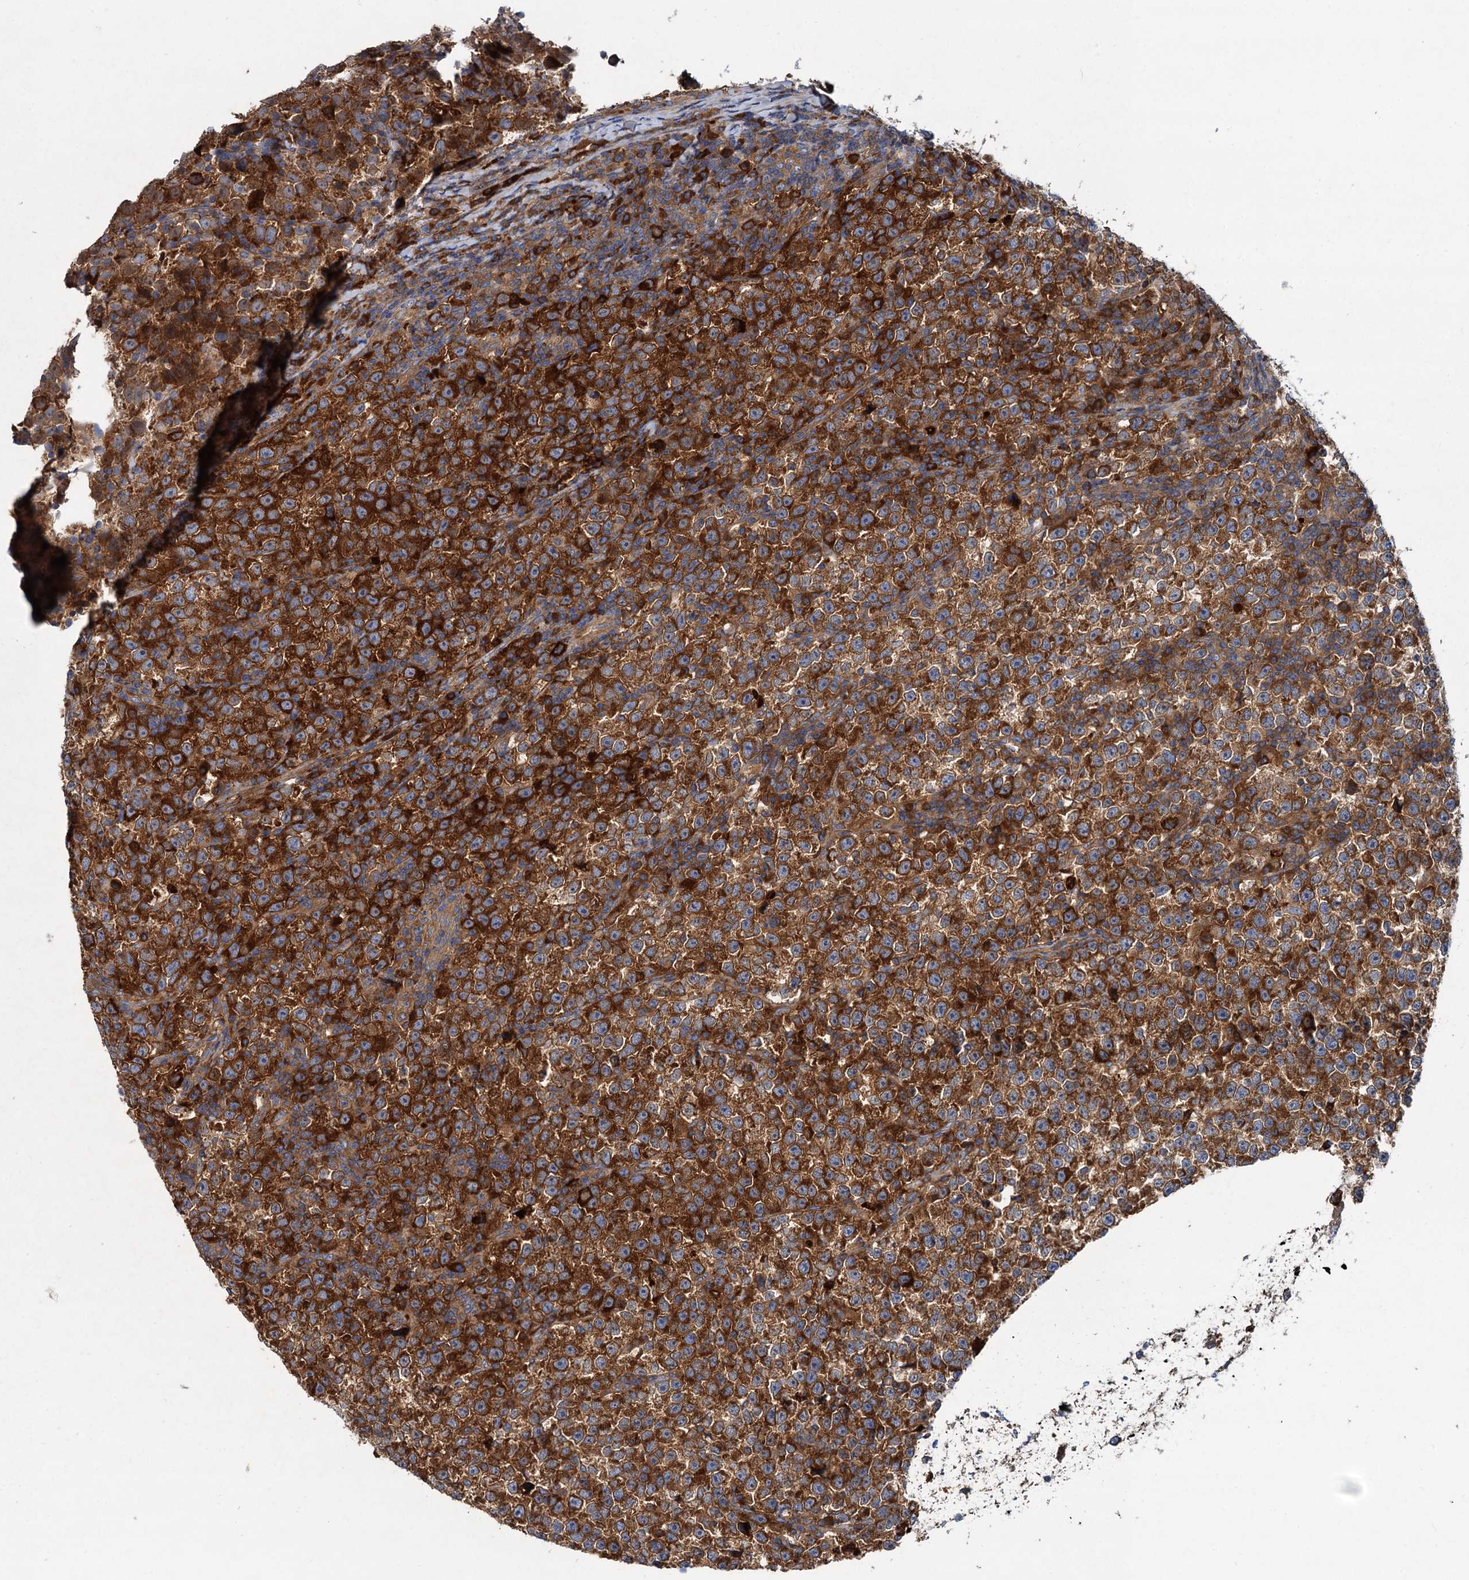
{"staining": {"intensity": "strong", "quantity": ">75%", "location": "cytoplasmic/membranous"}, "tissue": "testis cancer", "cell_type": "Tumor cells", "image_type": "cancer", "snomed": [{"axis": "morphology", "description": "Normal tissue, NOS"}, {"axis": "morphology", "description": "Seminoma, NOS"}, {"axis": "topography", "description": "Testis"}], "caption": "Tumor cells reveal high levels of strong cytoplasmic/membranous expression in about >75% of cells in testis seminoma.", "gene": "ALKBH7", "patient": {"sex": "male", "age": 43}}